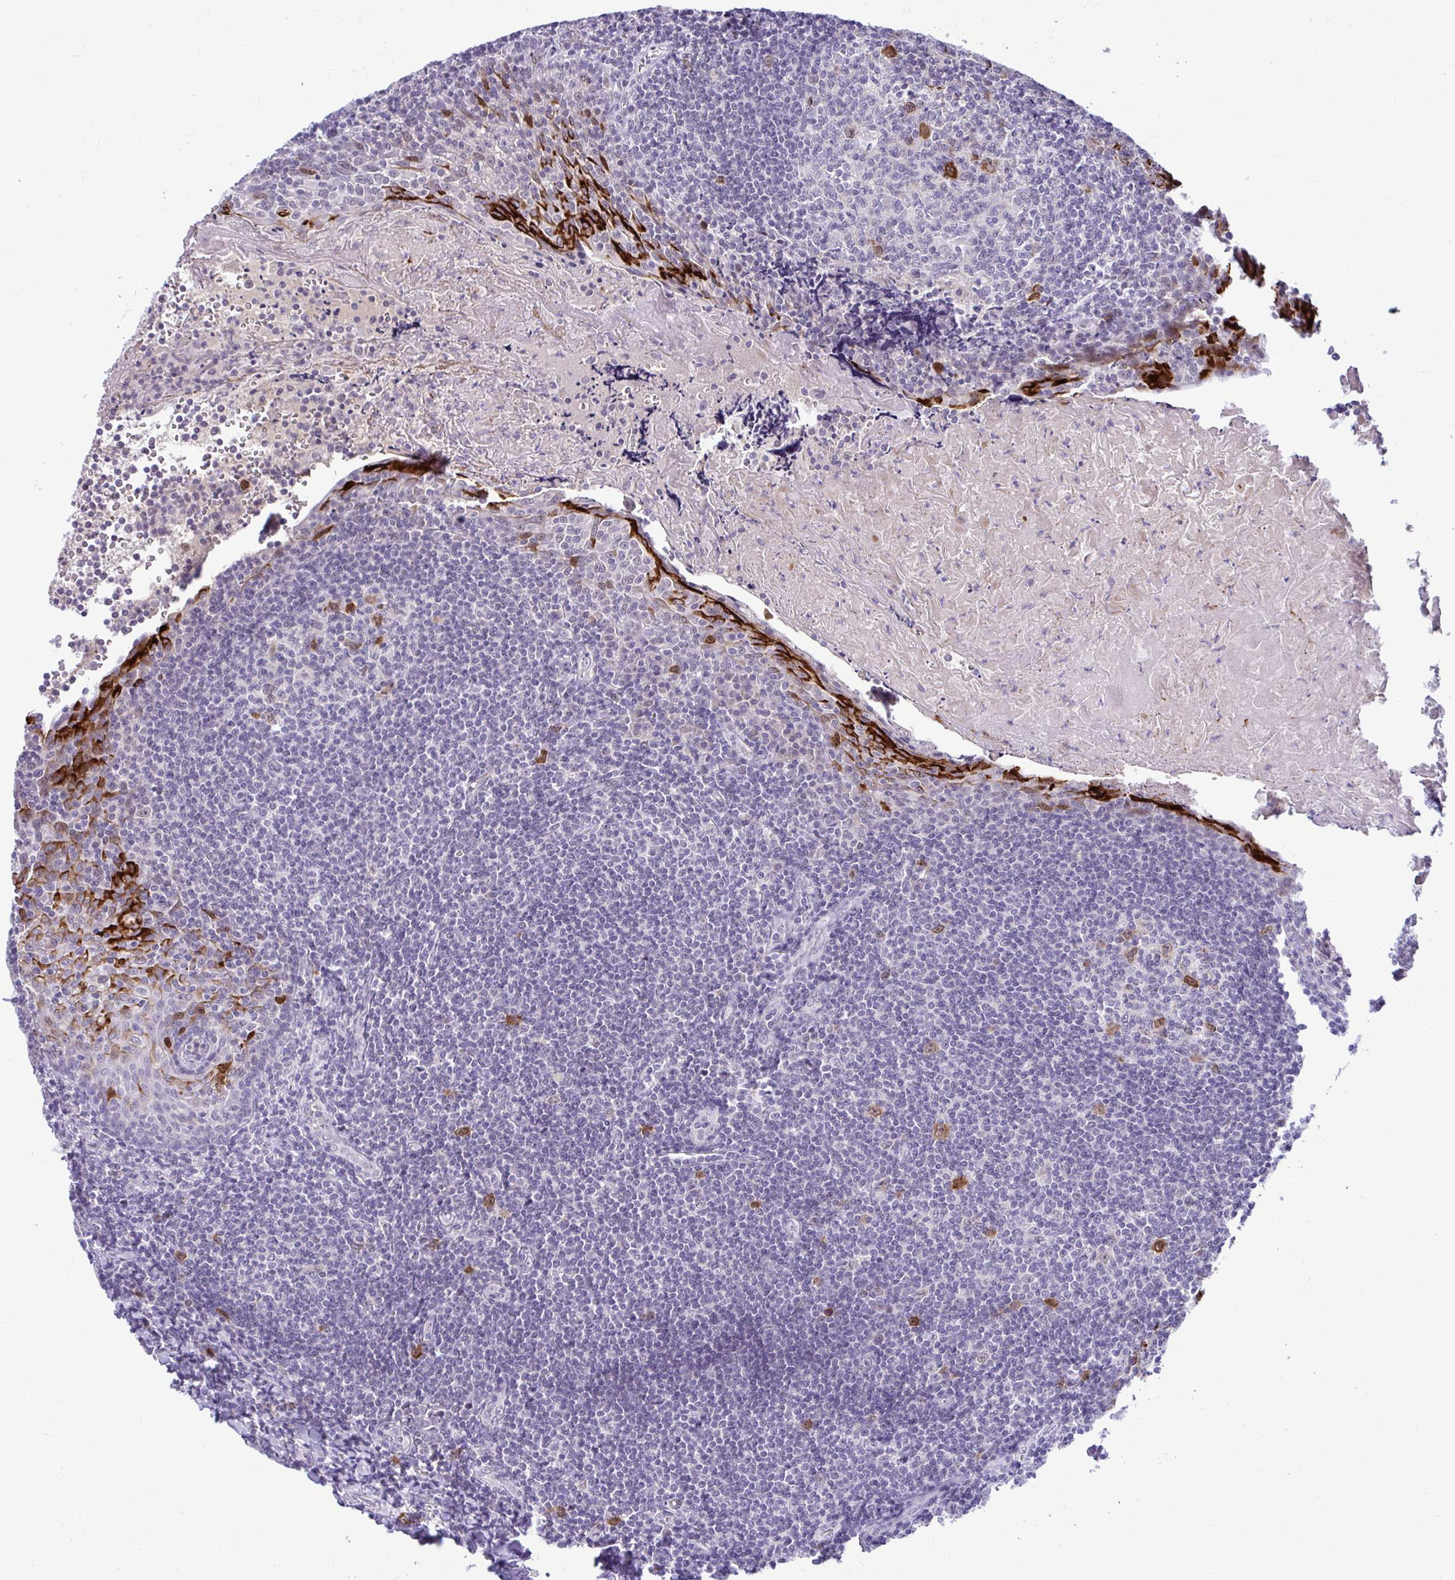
{"staining": {"intensity": "strong", "quantity": "<25%", "location": "cytoplasmic/membranous"}, "tissue": "tonsil", "cell_type": "Germinal center cells", "image_type": "normal", "snomed": [{"axis": "morphology", "description": "Normal tissue, NOS"}, {"axis": "morphology", "description": "Inflammation, NOS"}, {"axis": "topography", "description": "Tonsil"}], "caption": "Immunohistochemistry (IHC) histopathology image of normal tonsil stained for a protein (brown), which displays medium levels of strong cytoplasmic/membranous staining in about <25% of germinal center cells.", "gene": "CDC20", "patient": {"sex": "female", "age": 31}}